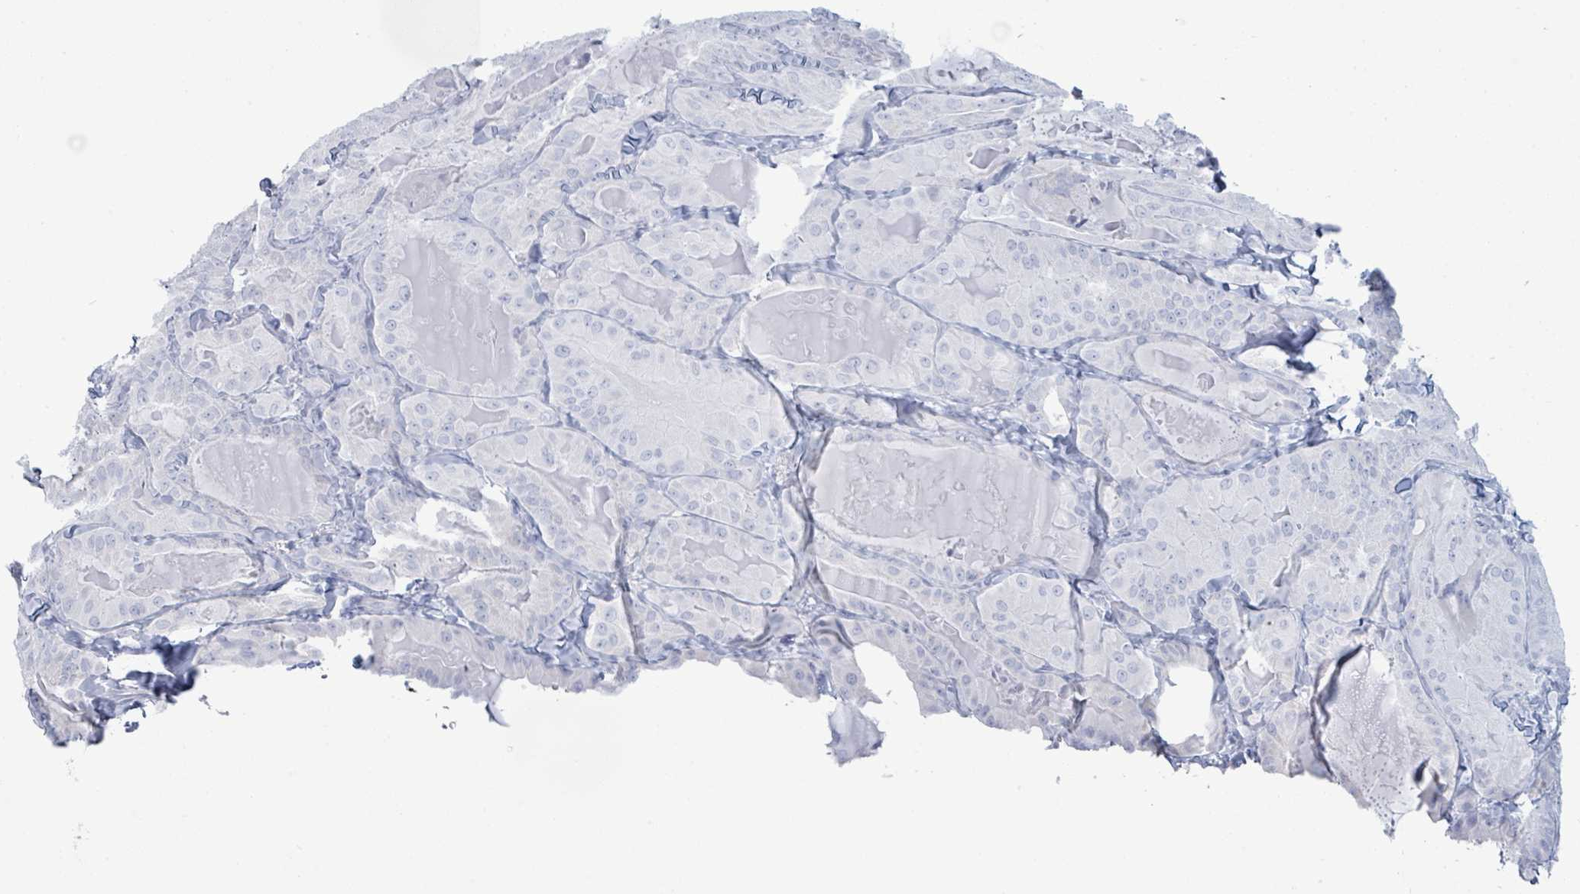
{"staining": {"intensity": "negative", "quantity": "none", "location": "none"}, "tissue": "thyroid cancer", "cell_type": "Tumor cells", "image_type": "cancer", "snomed": [{"axis": "morphology", "description": "Papillary adenocarcinoma, NOS"}, {"axis": "topography", "description": "Thyroid gland"}], "caption": "Immunohistochemical staining of thyroid cancer shows no significant expression in tumor cells.", "gene": "PGA3", "patient": {"sex": "female", "age": 68}}